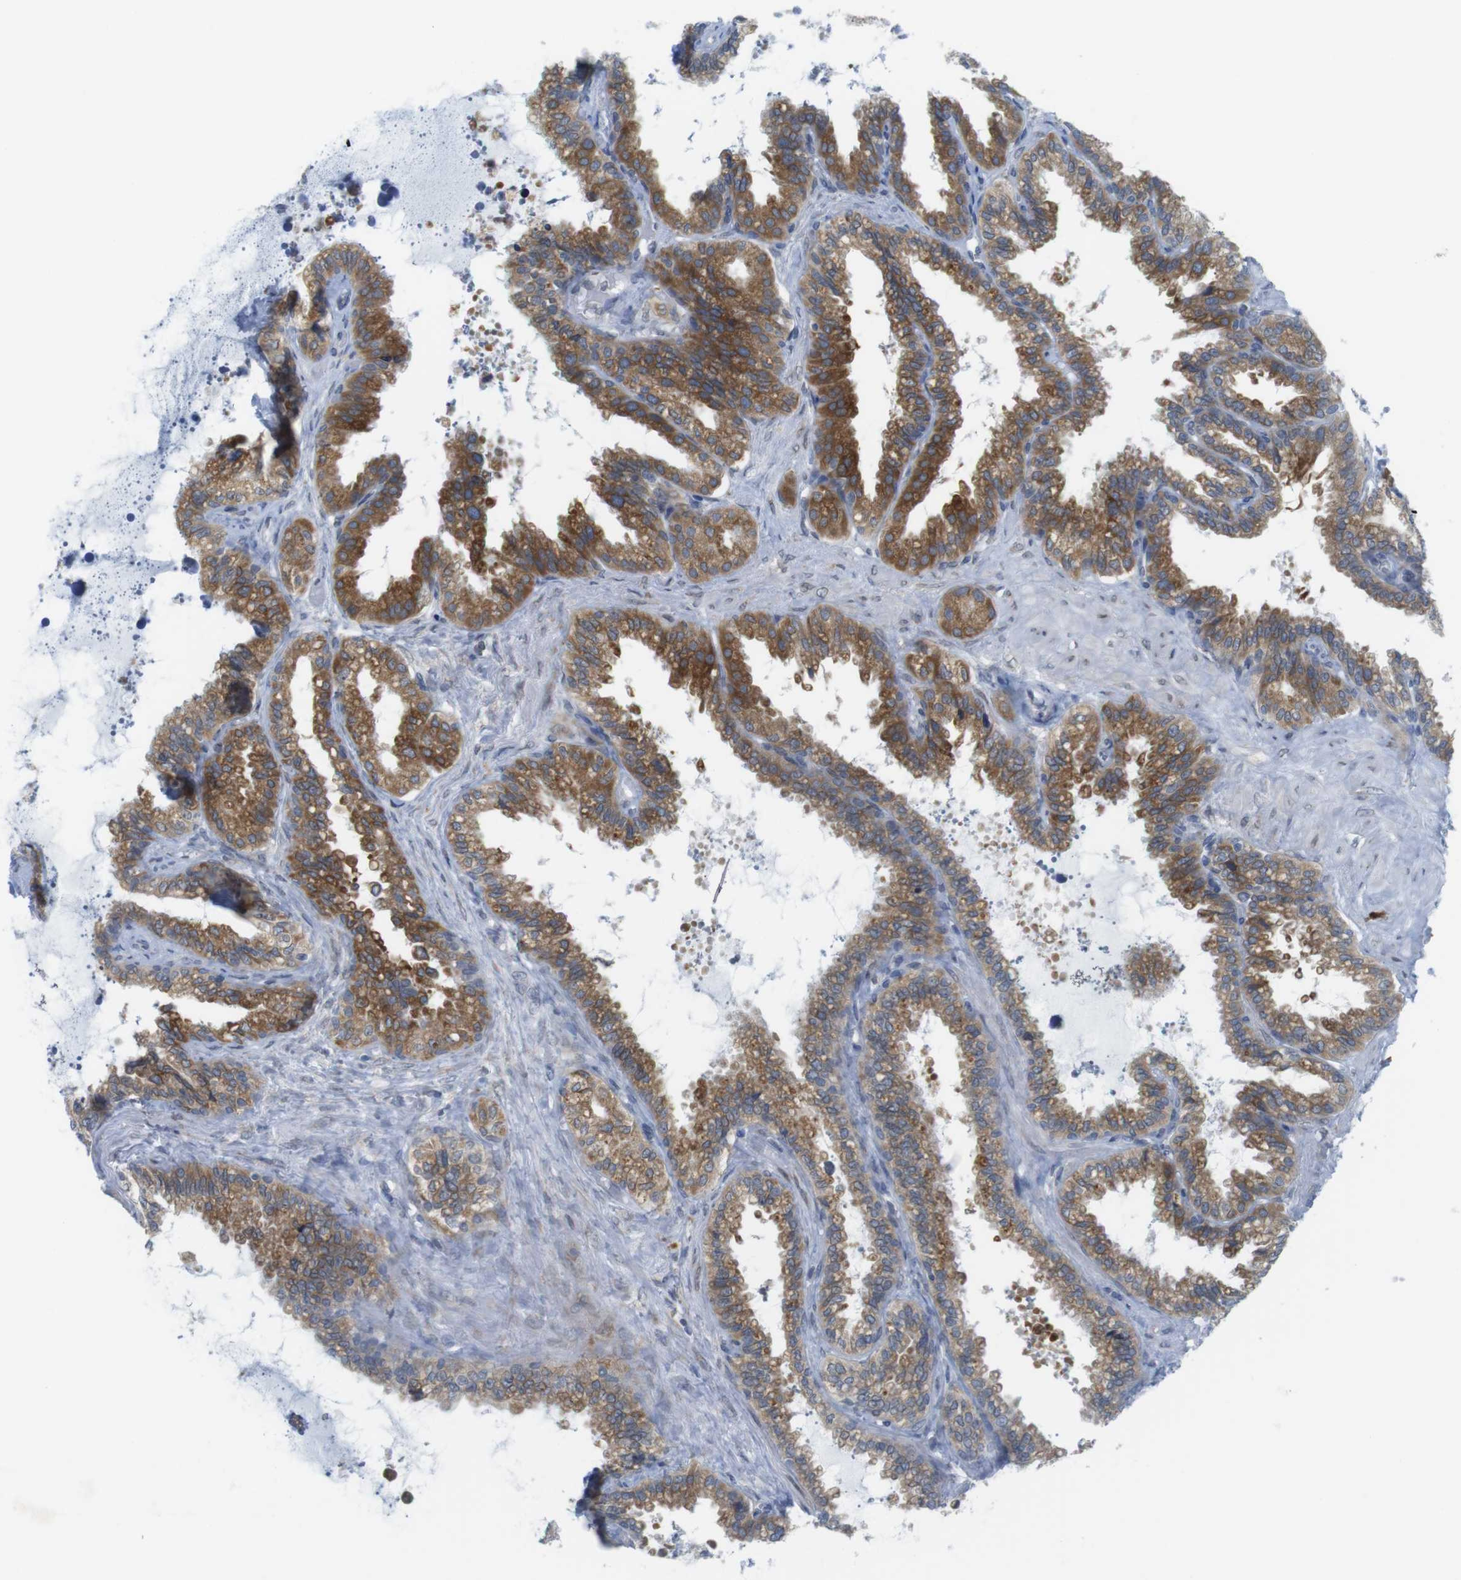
{"staining": {"intensity": "moderate", "quantity": ">75%", "location": "cytoplasmic/membranous"}, "tissue": "seminal vesicle", "cell_type": "Glandular cells", "image_type": "normal", "snomed": [{"axis": "morphology", "description": "Normal tissue, NOS"}, {"axis": "topography", "description": "Seminal veicle"}], "caption": "Seminal vesicle stained with DAB IHC displays medium levels of moderate cytoplasmic/membranous positivity in approximately >75% of glandular cells. Using DAB (brown) and hematoxylin (blue) stains, captured at high magnification using brightfield microscopy.", "gene": "ERGIC3", "patient": {"sex": "male", "age": 46}}